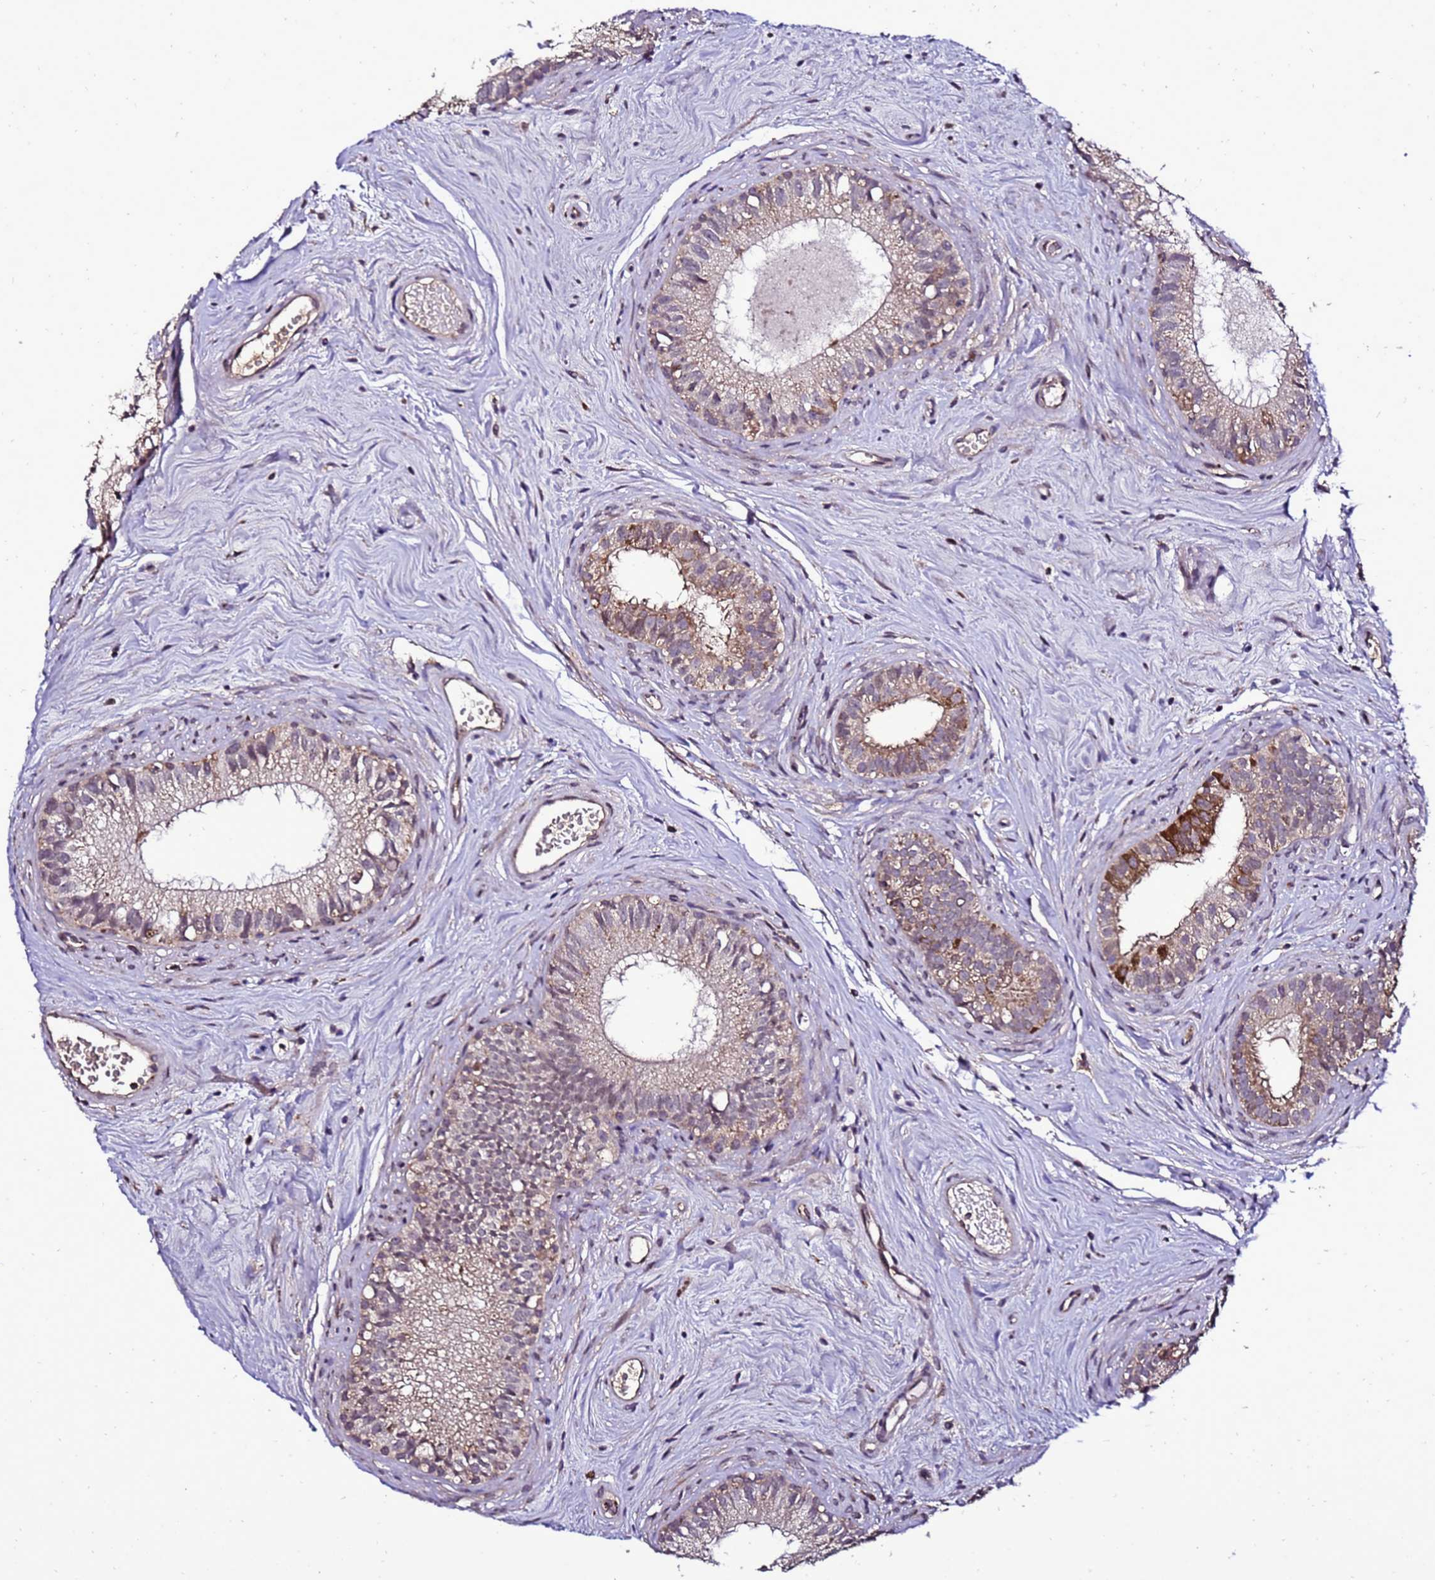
{"staining": {"intensity": "moderate", "quantity": "25%-75%", "location": "cytoplasmic/membranous"}, "tissue": "epididymis", "cell_type": "Glandular cells", "image_type": "normal", "snomed": [{"axis": "morphology", "description": "Normal tissue, NOS"}, {"axis": "topography", "description": "Epididymis"}], "caption": "IHC staining of benign epididymis, which exhibits medium levels of moderate cytoplasmic/membranous staining in about 25%-75% of glandular cells indicating moderate cytoplasmic/membranous protein expression. The staining was performed using DAB (3,3'-diaminobenzidine) (brown) for protein detection and nuclei were counterstained in hematoxylin (blue).", "gene": "ZNF329", "patient": {"sex": "male", "age": 71}}